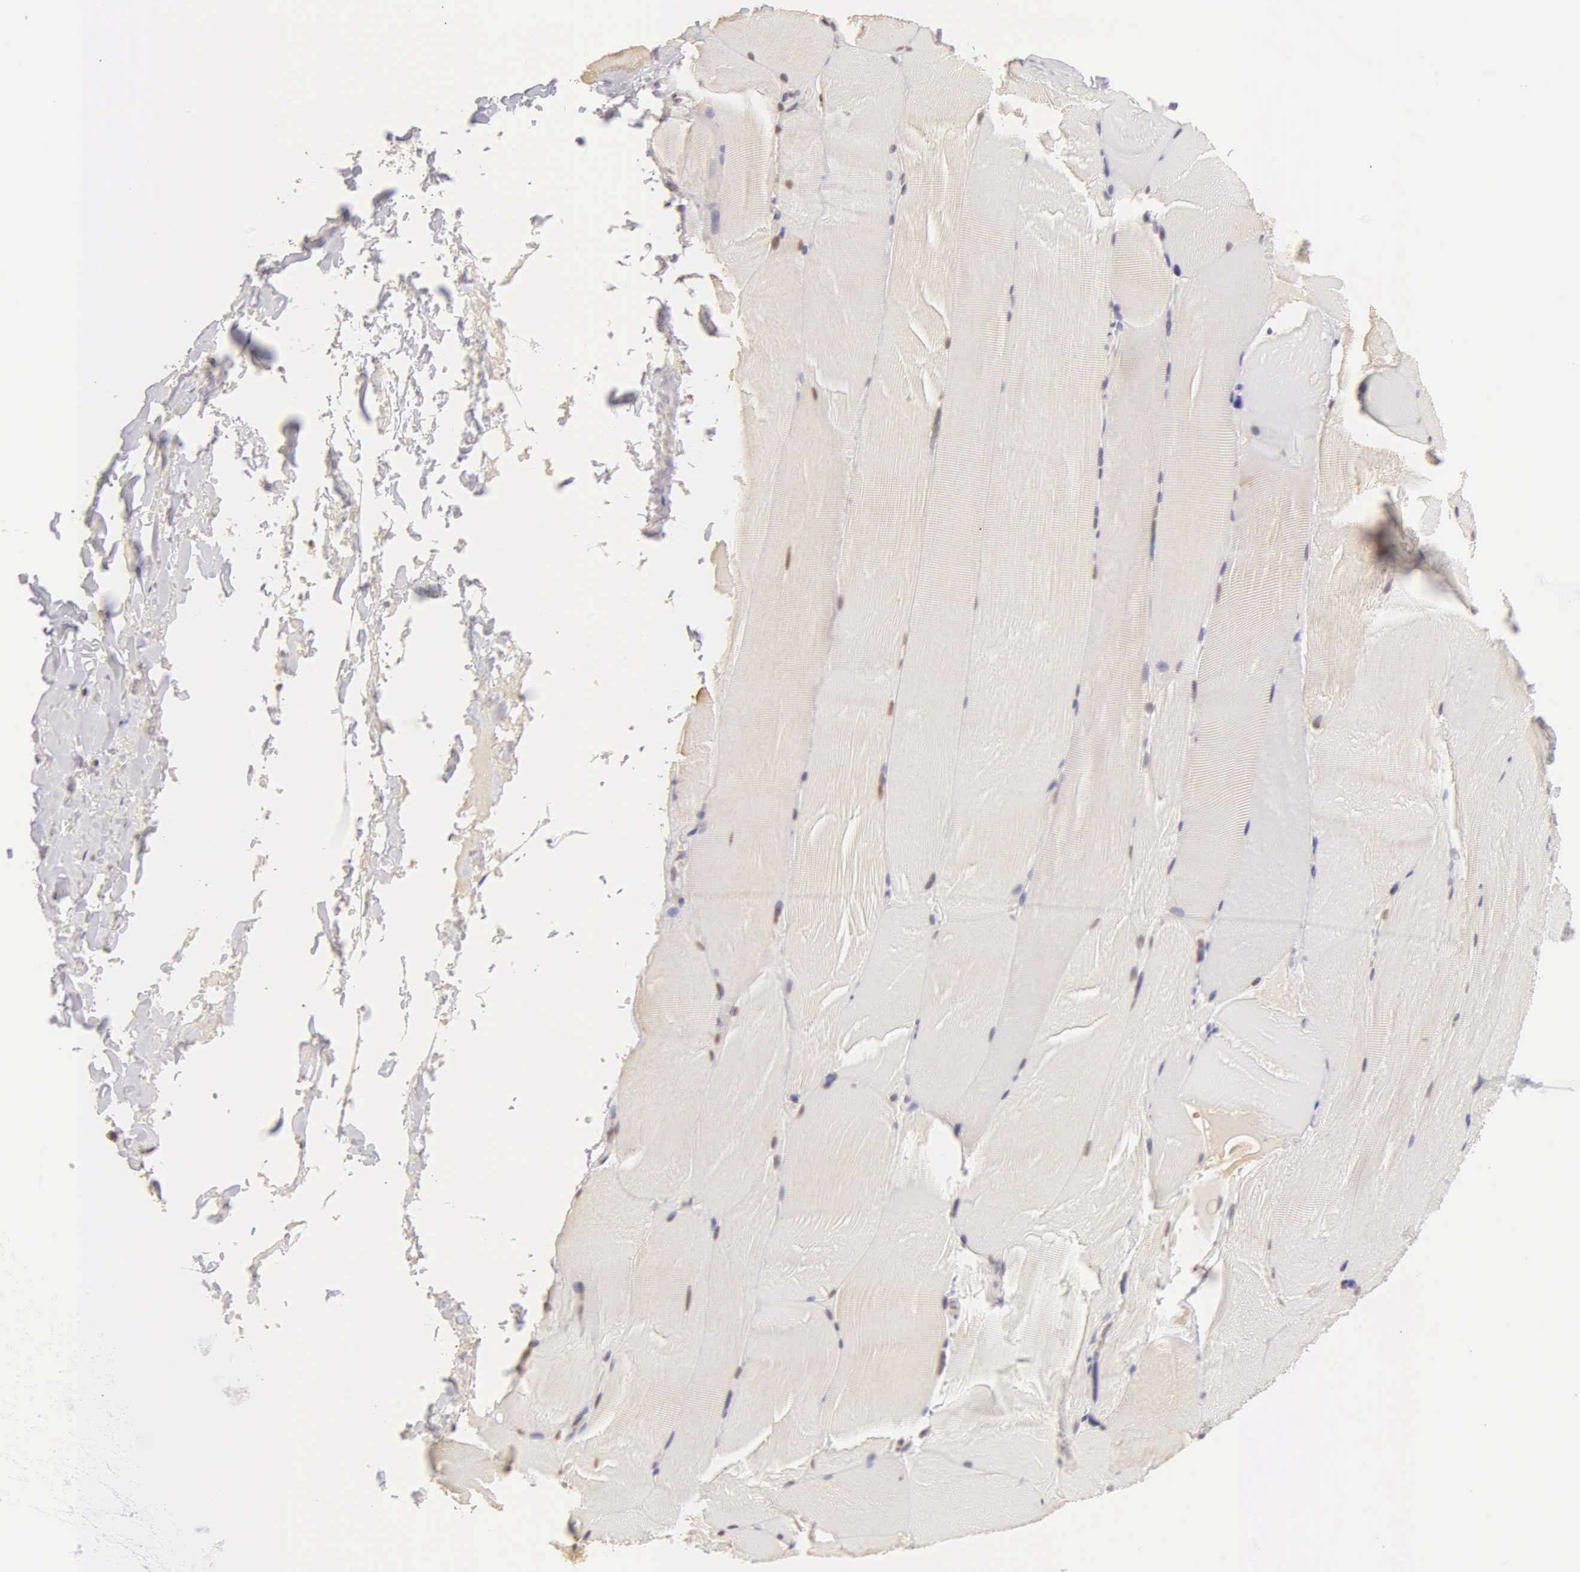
{"staining": {"intensity": "negative", "quantity": "none", "location": "none"}, "tissue": "skeletal muscle", "cell_type": "Myocytes", "image_type": "normal", "snomed": [{"axis": "morphology", "description": "Normal tissue, NOS"}, {"axis": "topography", "description": "Skeletal muscle"}], "caption": "DAB immunohistochemical staining of unremarkable human skeletal muscle reveals no significant staining in myocytes. The staining is performed using DAB (3,3'-diaminobenzidine) brown chromogen with nuclei counter-stained in using hematoxylin.", "gene": "MKI67", "patient": {"sex": "male", "age": 71}}